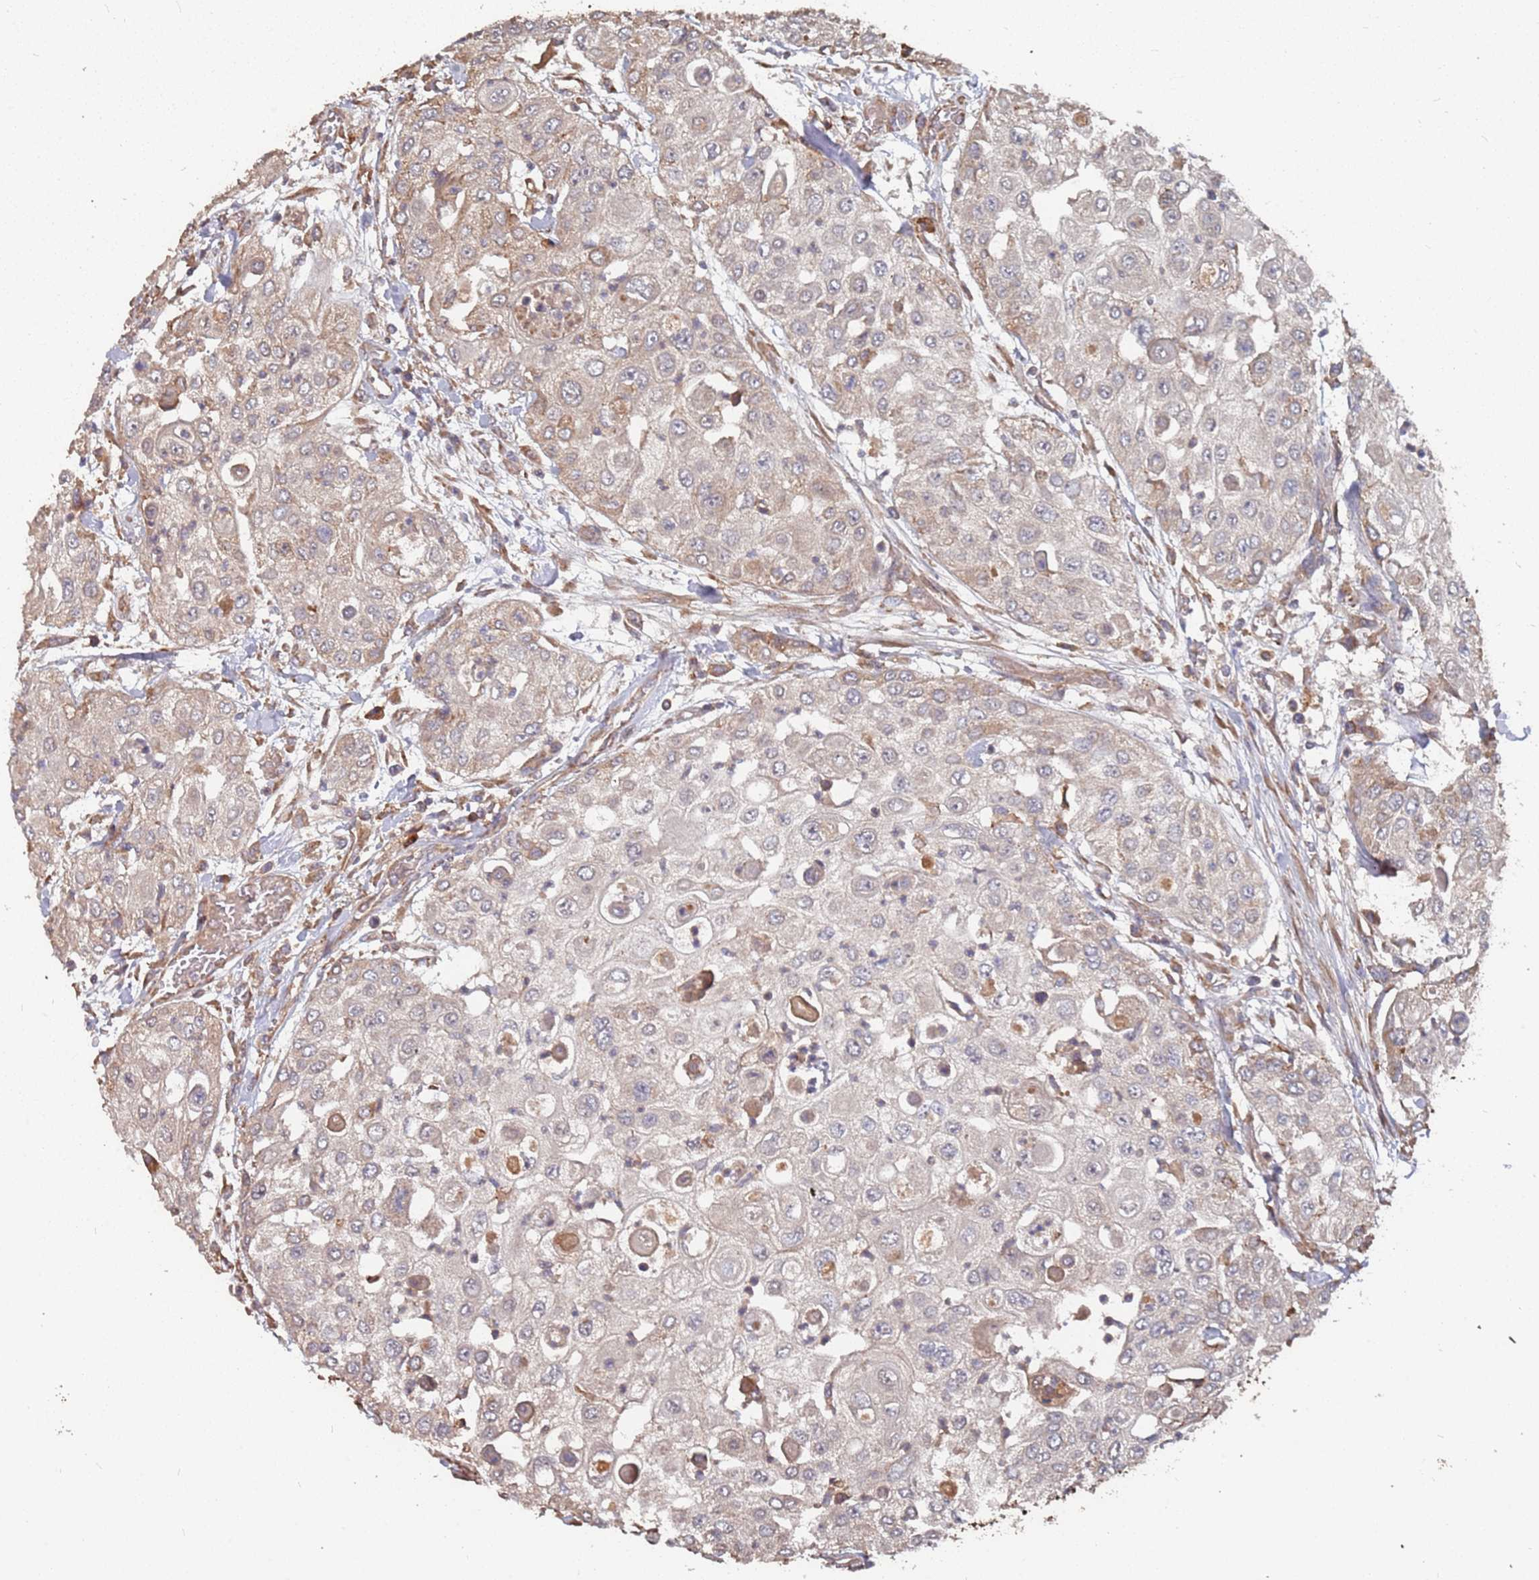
{"staining": {"intensity": "moderate", "quantity": "<25%", "location": "cytoplasmic/membranous"}, "tissue": "urothelial cancer", "cell_type": "Tumor cells", "image_type": "cancer", "snomed": [{"axis": "morphology", "description": "Urothelial carcinoma, High grade"}, {"axis": "topography", "description": "Urinary bladder"}], "caption": "Immunohistochemical staining of urothelial carcinoma (high-grade) exhibits moderate cytoplasmic/membranous protein positivity in approximately <25% of tumor cells.", "gene": "ATG5", "patient": {"sex": "female", "age": 79}}